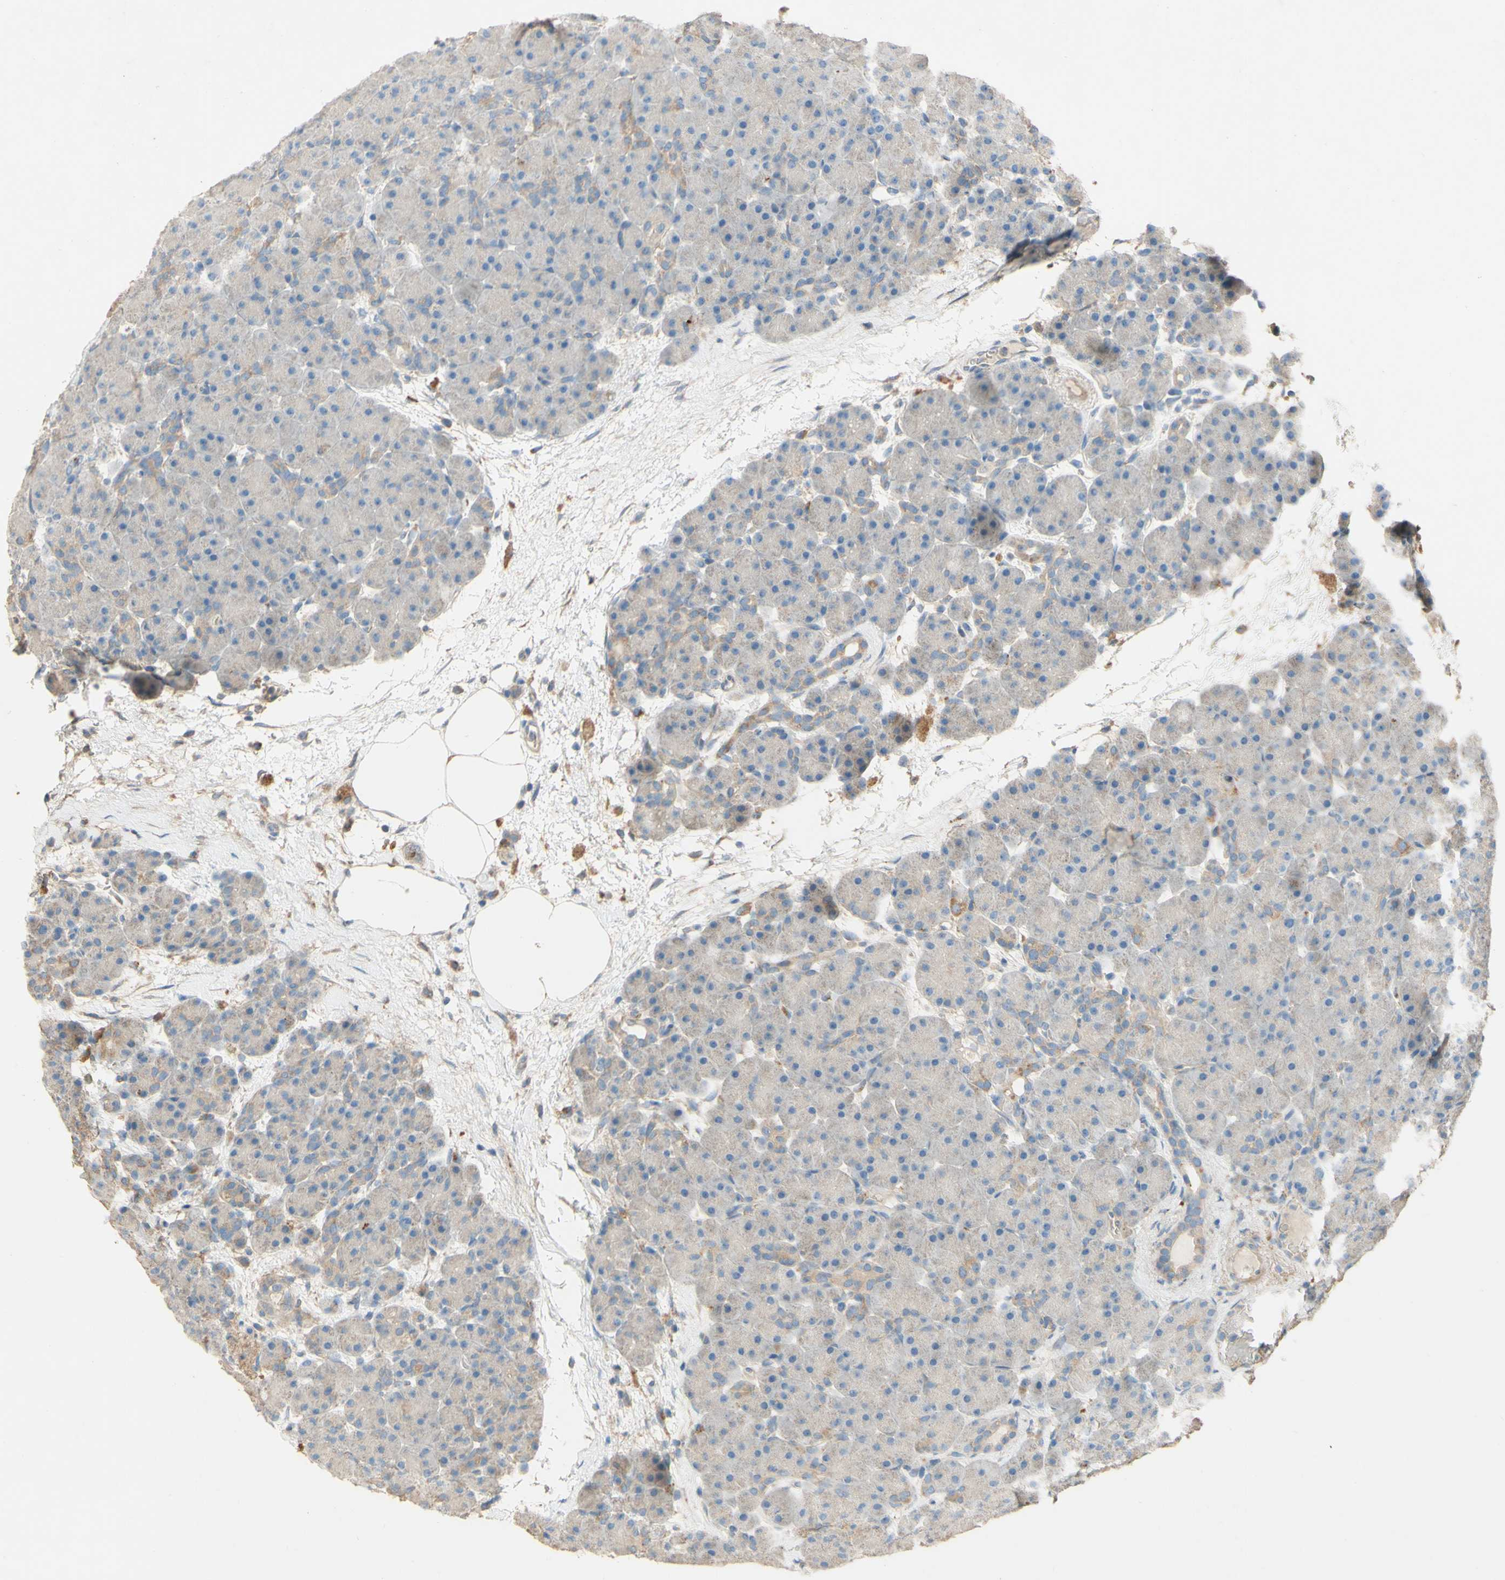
{"staining": {"intensity": "weak", "quantity": "25%-75%", "location": "cytoplasmic/membranous"}, "tissue": "pancreas", "cell_type": "Exocrine glandular cells", "image_type": "normal", "snomed": [{"axis": "morphology", "description": "Normal tissue, NOS"}, {"axis": "topography", "description": "Pancreas"}], "caption": "An image of human pancreas stained for a protein reveals weak cytoplasmic/membranous brown staining in exocrine glandular cells. (Stains: DAB (3,3'-diaminobenzidine) in brown, nuclei in blue, Microscopy: brightfield microscopy at high magnification).", "gene": "DKK3", "patient": {"sex": "male", "age": 66}}